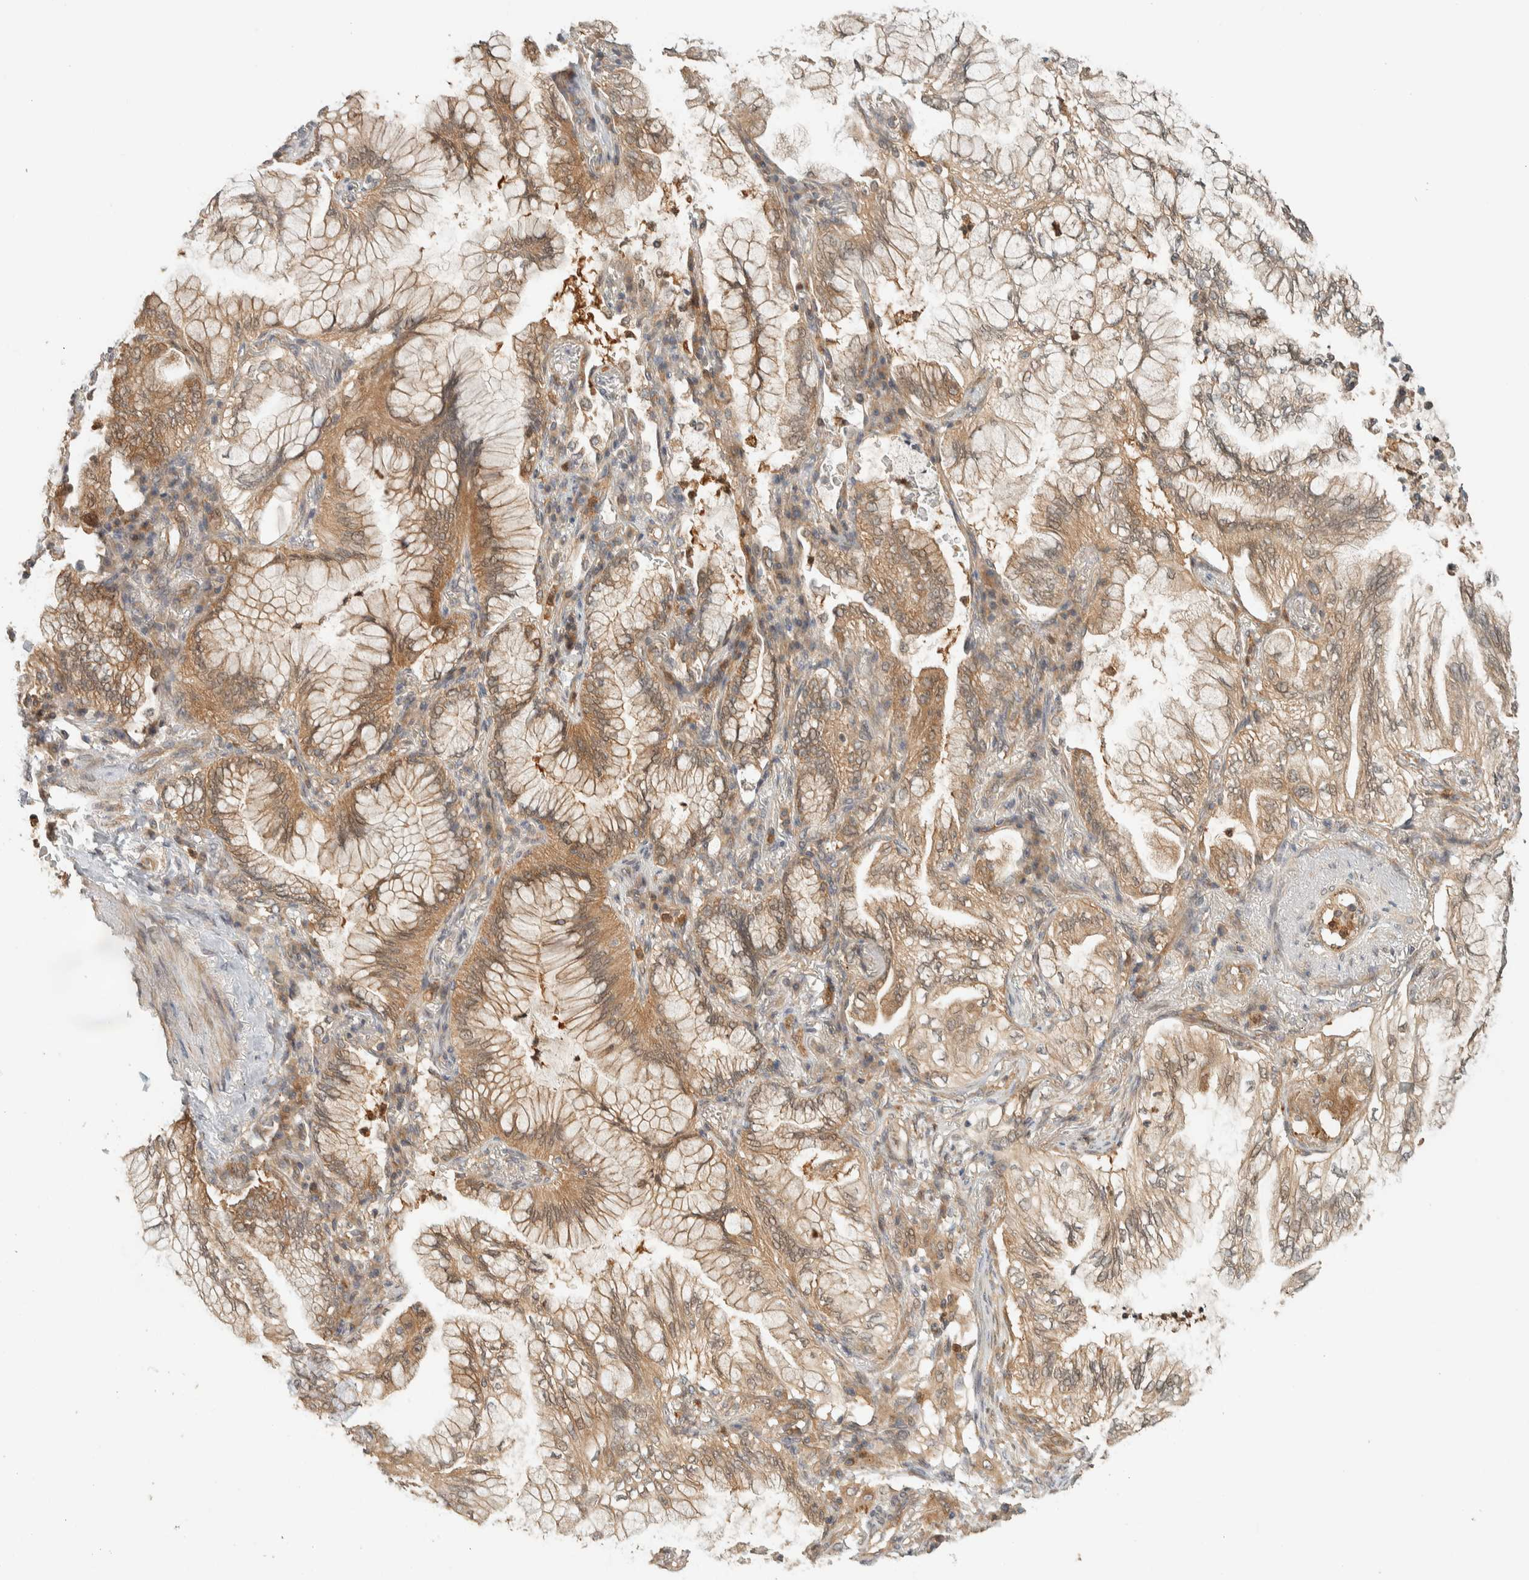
{"staining": {"intensity": "moderate", "quantity": ">75%", "location": "cytoplasmic/membranous"}, "tissue": "lung cancer", "cell_type": "Tumor cells", "image_type": "cancer", "snomed": [{"axis": "morphology", "description": "Adenocarcinoma, NOS"}, {"axis": "topography", "description": "Lung"}], "caption": "Immunohistochemical staining of human lung cancer exhibits moderate cytoplasmic/membranous protein expression in approximately >75% of tumor cells.", "gene": "ADSS2", "patient": {"sex": "female", "age": 70}}